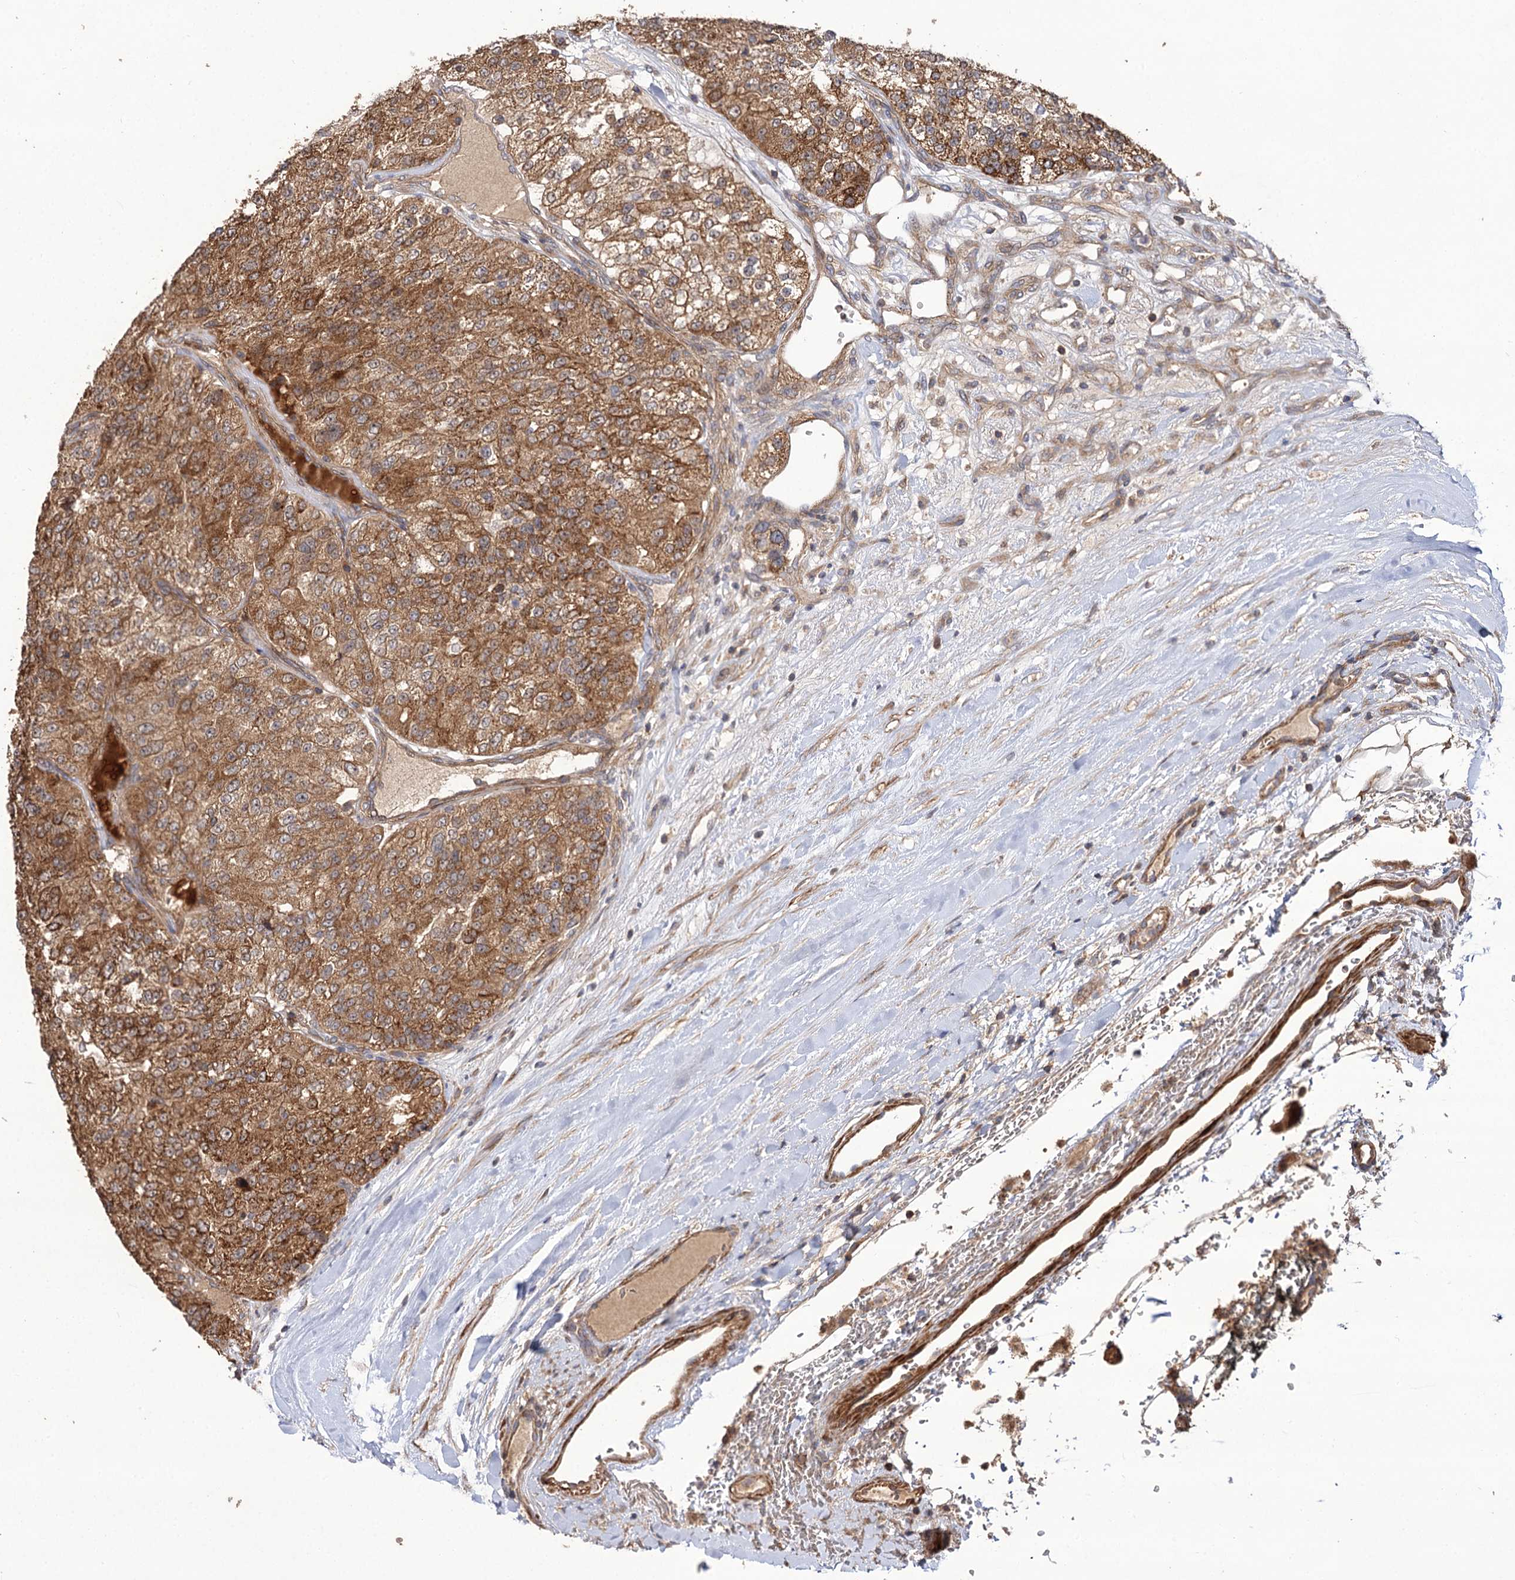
{"staining": {"intensity": "moderate", "quantity": ">75%", "location": "cytoplasmic/membranous"}, "tissue": "renal cancer", "cell_type": "Tumor cells", "image_type": "cancer", "snomed": [{"axis": "morphology", "description": "Adenocarcinoma, NOS"}, {"axis": "topography", "description": "Kidney"}], "caption": "The photomicrograph displays a brown stain indicating the presence of a protein in the cytoplasmic/membranous of tumor cells in renal adenocarcinoma. (DAB (3,3'-diaminobenzidine) IHC with brightfield microscopy, high magnification).", "gene": "FBXW8", "patient": {"sex": "female", "age": 63}}